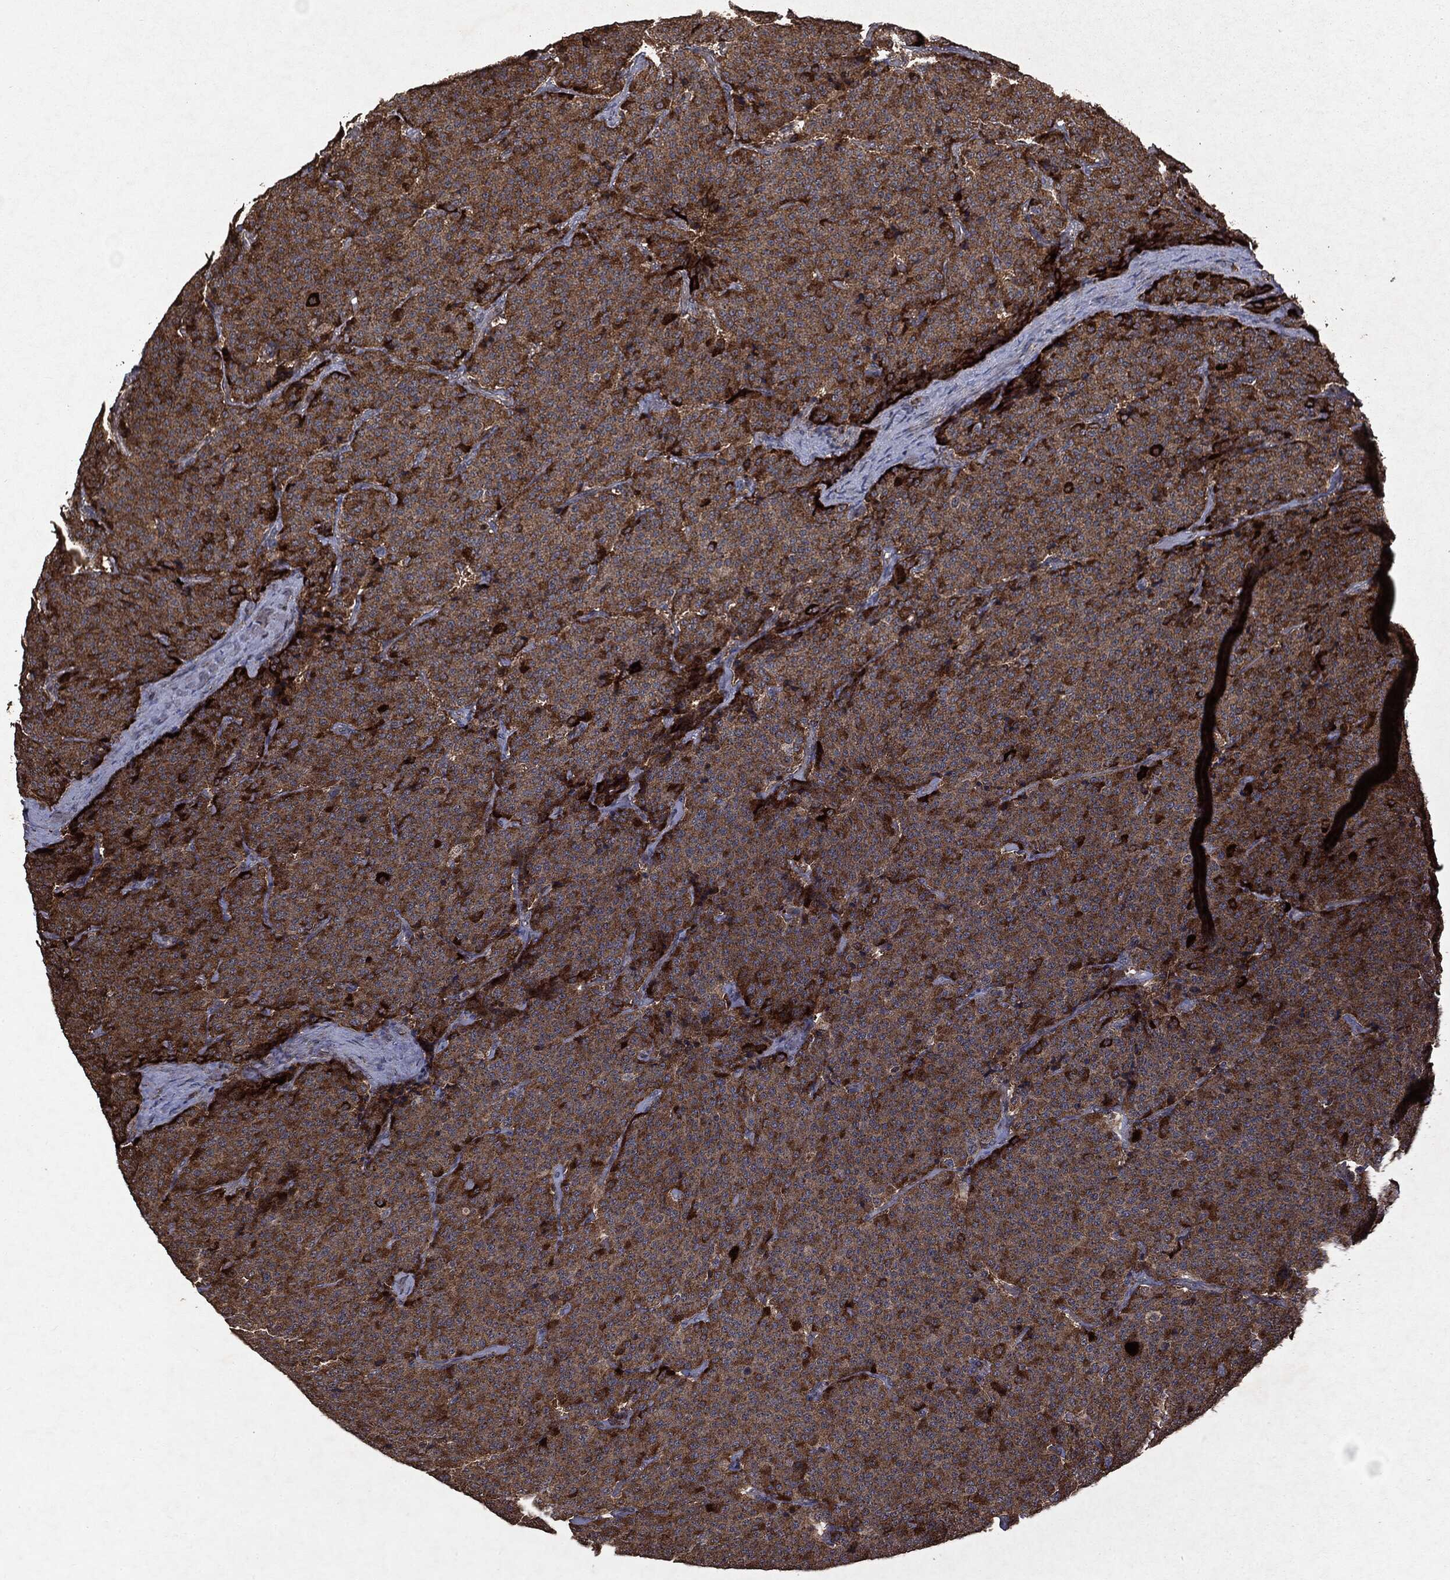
{"staining": {"intensity": "moderate", "quantity": ">75%", "location": "cytoplasmic/membranous"}, "tissue": "carcinoid", "cell_type": "Tumor cells", "image_type": "cancer", "snomed": [{"axis": "morphology", "description": "Carcinoid, malignant, NOS"}, {"axis": "topography", "description": "Small intestine"}], "caption": "Protein expression analysis of carcinoid shows moderate cytoplasmic/membranous positivity in approximately >75% of tumor cells. (Brightfield microscopy of DAB IHC at high magnification).", "gene": "PTEN", "patient": {"sex": "female", "age": 58}}